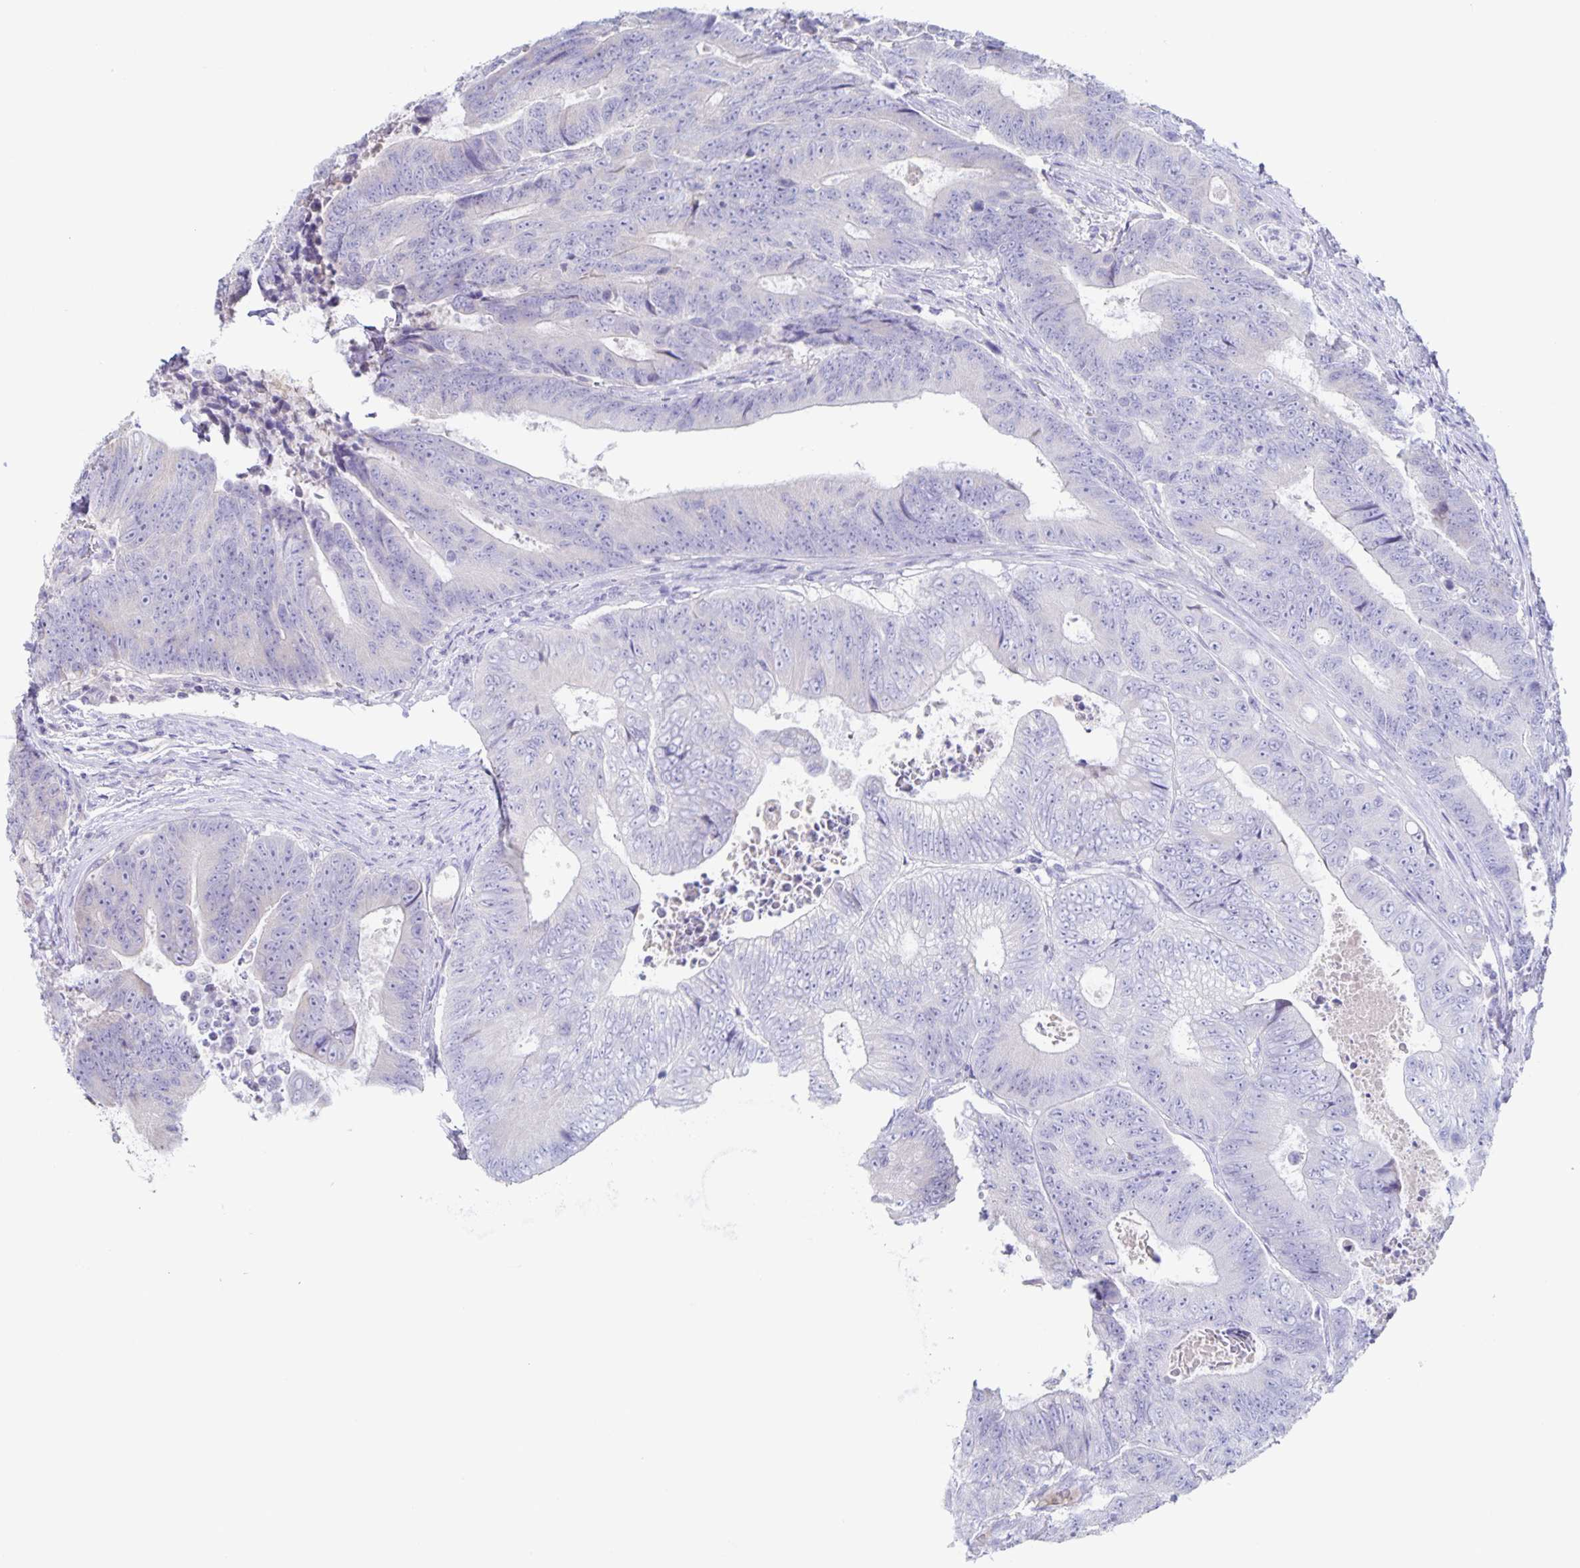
{"staining": {"intensity": "negative", "quantity": "none", "location": "none"}, "tissue": "colorectal cancer", "cell_type": "Tumor cells", "image_type": "cancer", "snomed": [{"axis": "morphology", "description": "Adenocarcinoma, NOS"}, {"axis": "topography", "description": "Colon"}], "caption": "Human adenocarcinoma (colorectal) stained for a protein using immunohistochemistry displays no staining in tumor cells.", "gene": "RPL36A", "patient": {"sex": "female", "age": 48}}